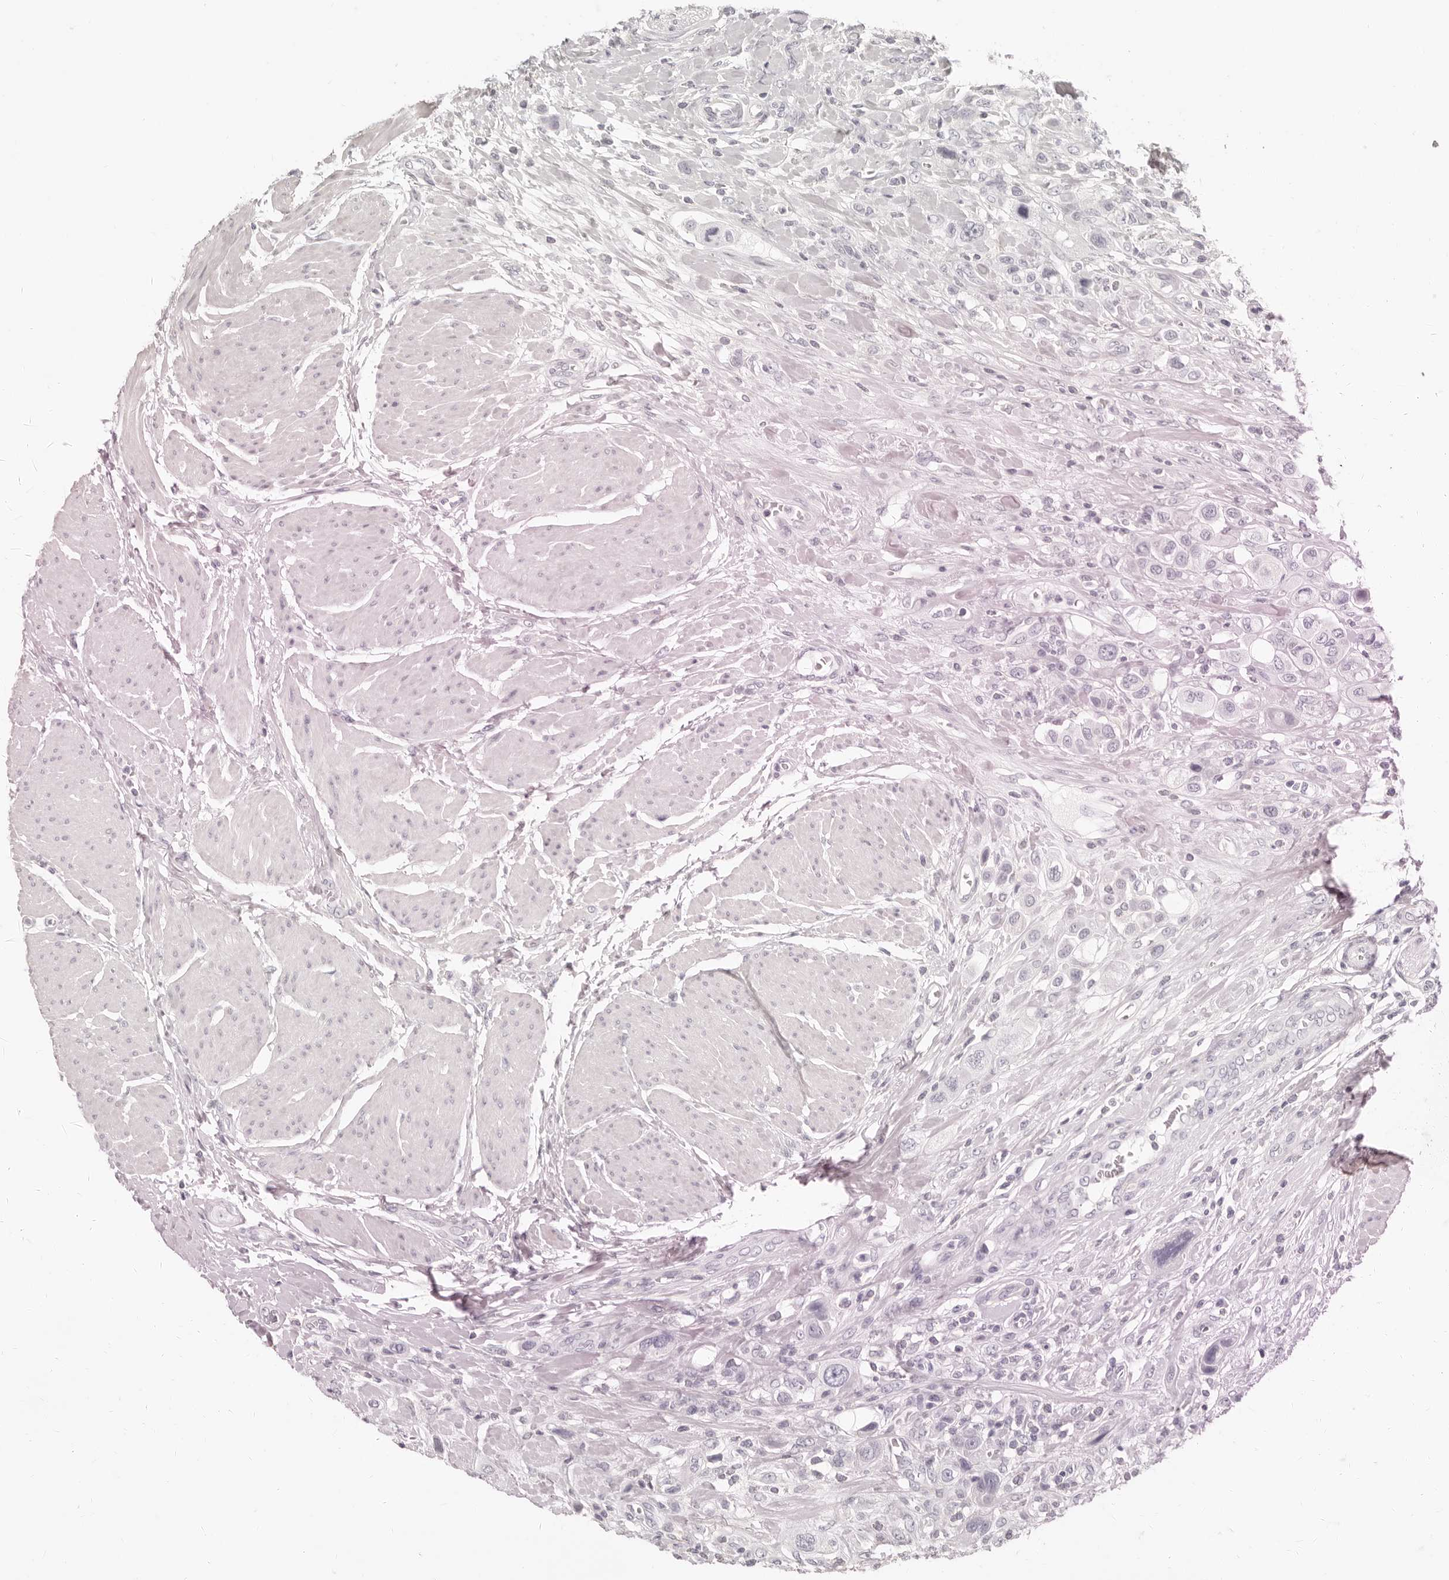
{"staining": {"intensity": "negative", "quantity": "none", "location": "none"}, "tissue": "urothelial cancer", "cell_type": "Tumor cells", "image_type": "cancer", "snomed": [{"axis": "morphology", "description": "Urothelial carcinoma, High grade"}, {"axis": "topography", "description": "Urinary bladder"}], "caption": "Tumor cells are negative for brown protein staining in high-grade urothelial carcinoma. (Brightfield microscopy of DAB immunohistochemistry at high magnification).", "gene": "FABP1", "patient": {"sex": "male", "age": 50}}